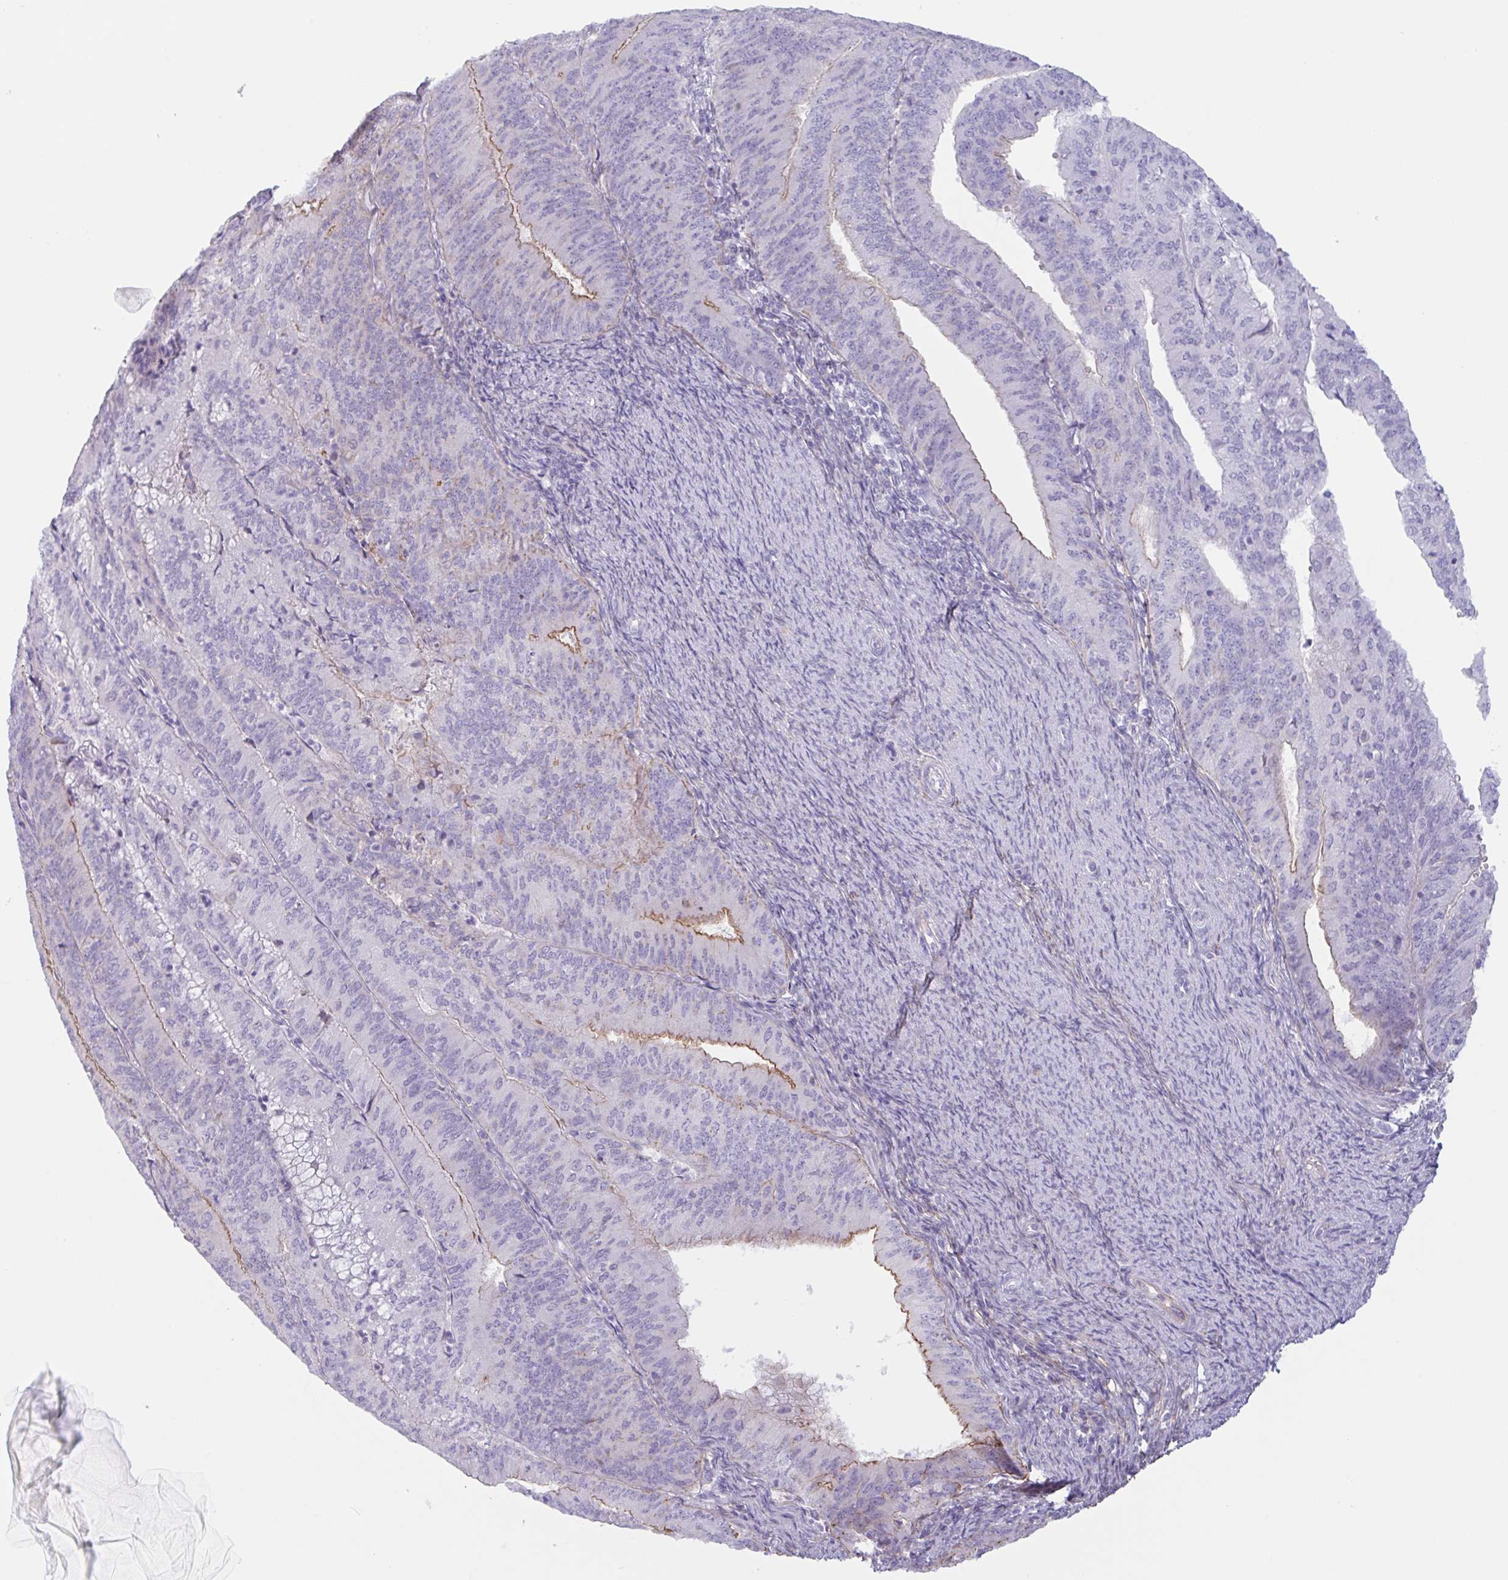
{"staining": {"intensity": "moderate", "quantity": "<25%", "location": "cytoplasmic/membranous"}, "tissue": "endometrial cancer", "cell_type": "Tumor cells", "image_type": "cancer", "snomed": [{"axis": "morphology", "description": "Adenocarcinoma, NOS"}, {"axis": "topography", "description": "Endometrium"}], "caption": "Tumor cells display low levels of moderate cytoplasmic/membranous positivity in approximately <25% of cells in adenocarcinoma (endometrial). (DAB (3,3'-diaminobenzidine) IHC with brightfield microscopy, high magnification).", "gene": "MYH10", "patient": {"sex": "female", "age": 57}}